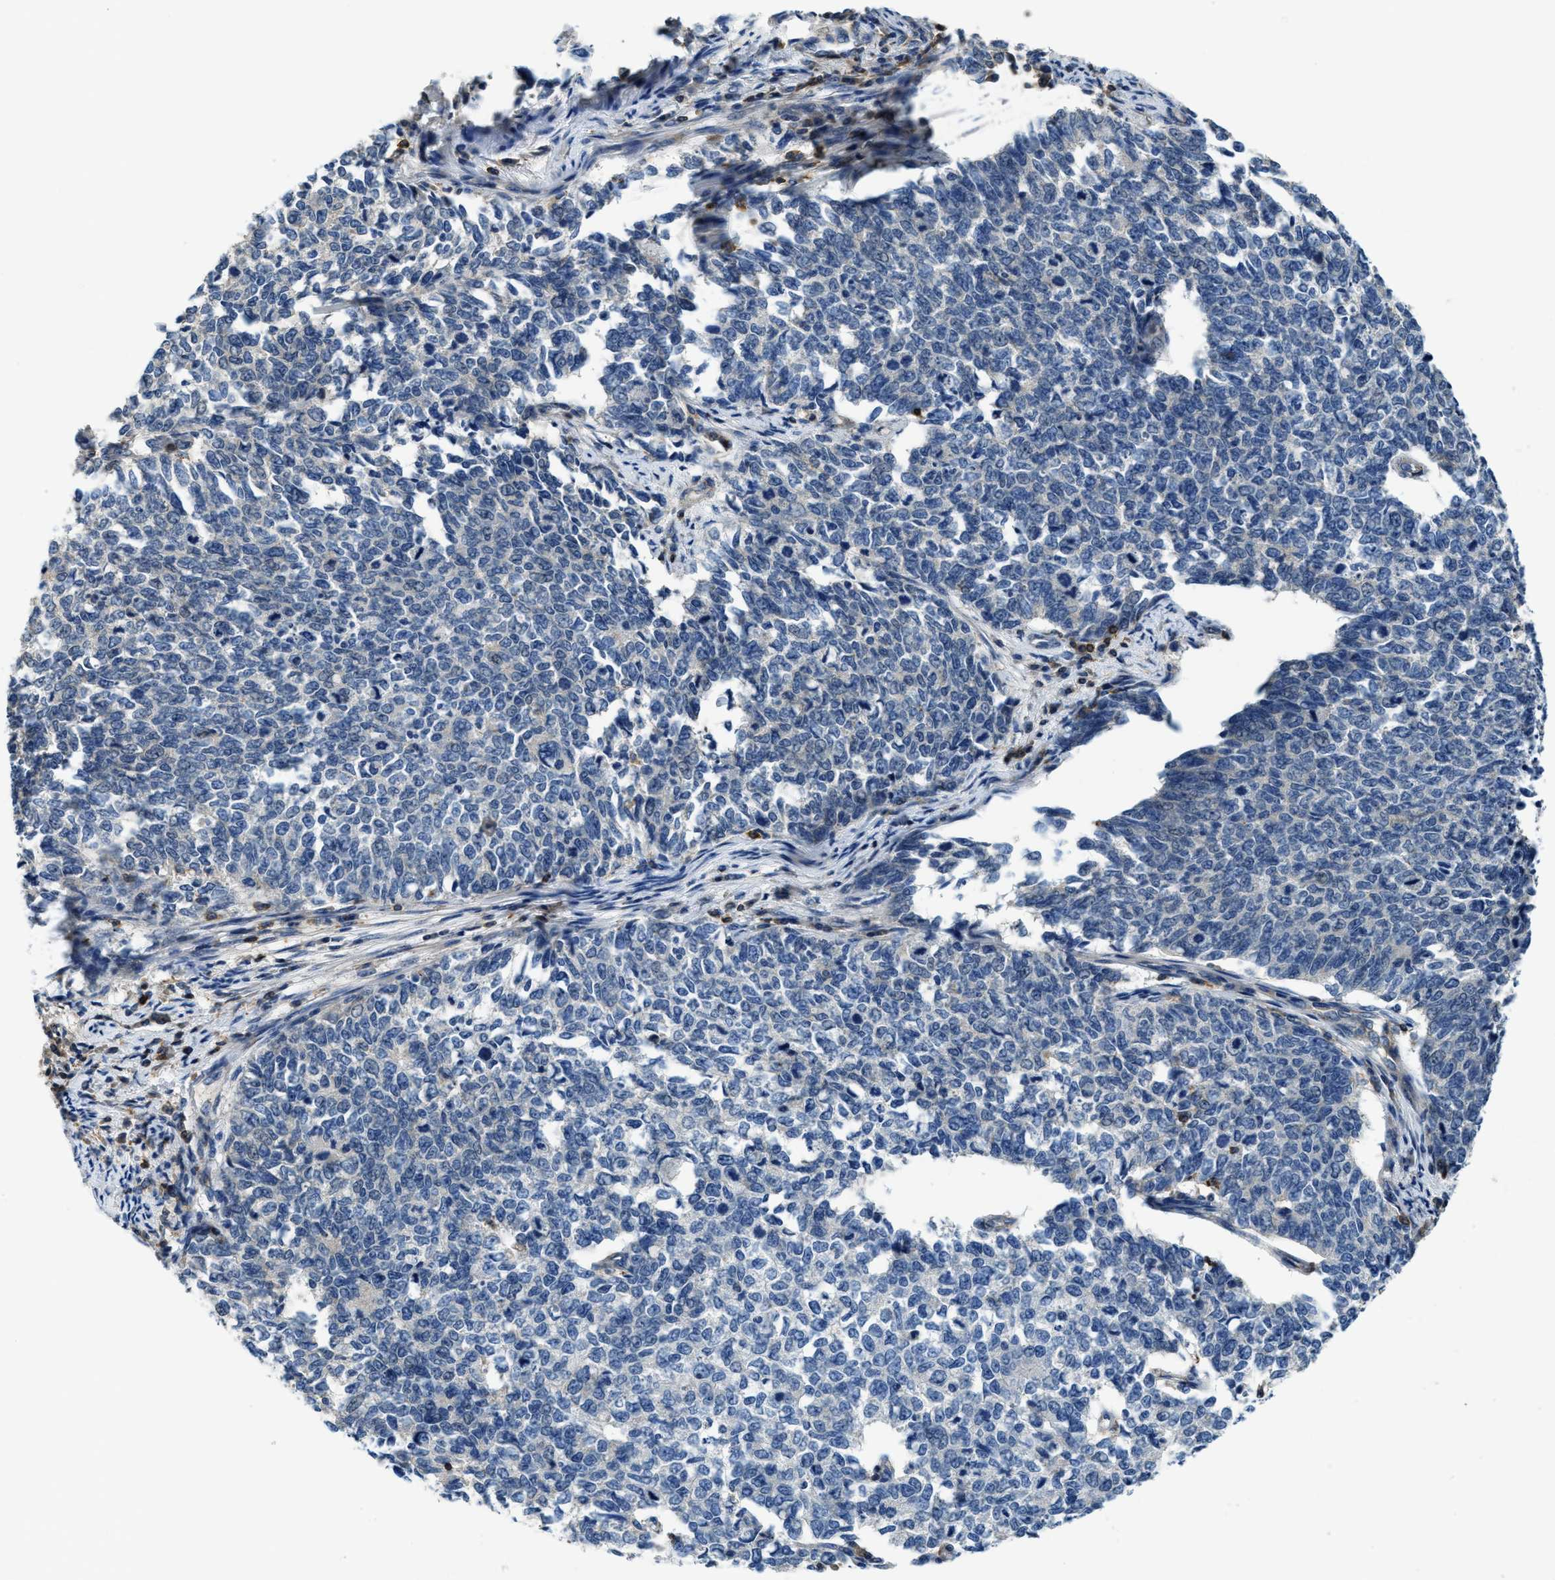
{"staining": {"intensity": "negative", "quantity": "none", "location": "none"}, "tissue": "cervical cancer", "cell_type": "Tumor cells", "image_type": "cancer", "snomed": [{"axis": "morphology", "description": "Squamous cell carcinoma, NOS"}, {"axis": "topography", "description": "Cervix"}], "caption": "High magnification brightfield microscopy of cervical cancer (squamous cell carcinoma) stained with DAB (3,3'-diaminobenzidine) (brown) and counterstained with hematoxylin (blue): tumor cells show no significant expression.", "gene": "MYO1G", "patient": {"sex": "female", "age": 63}}